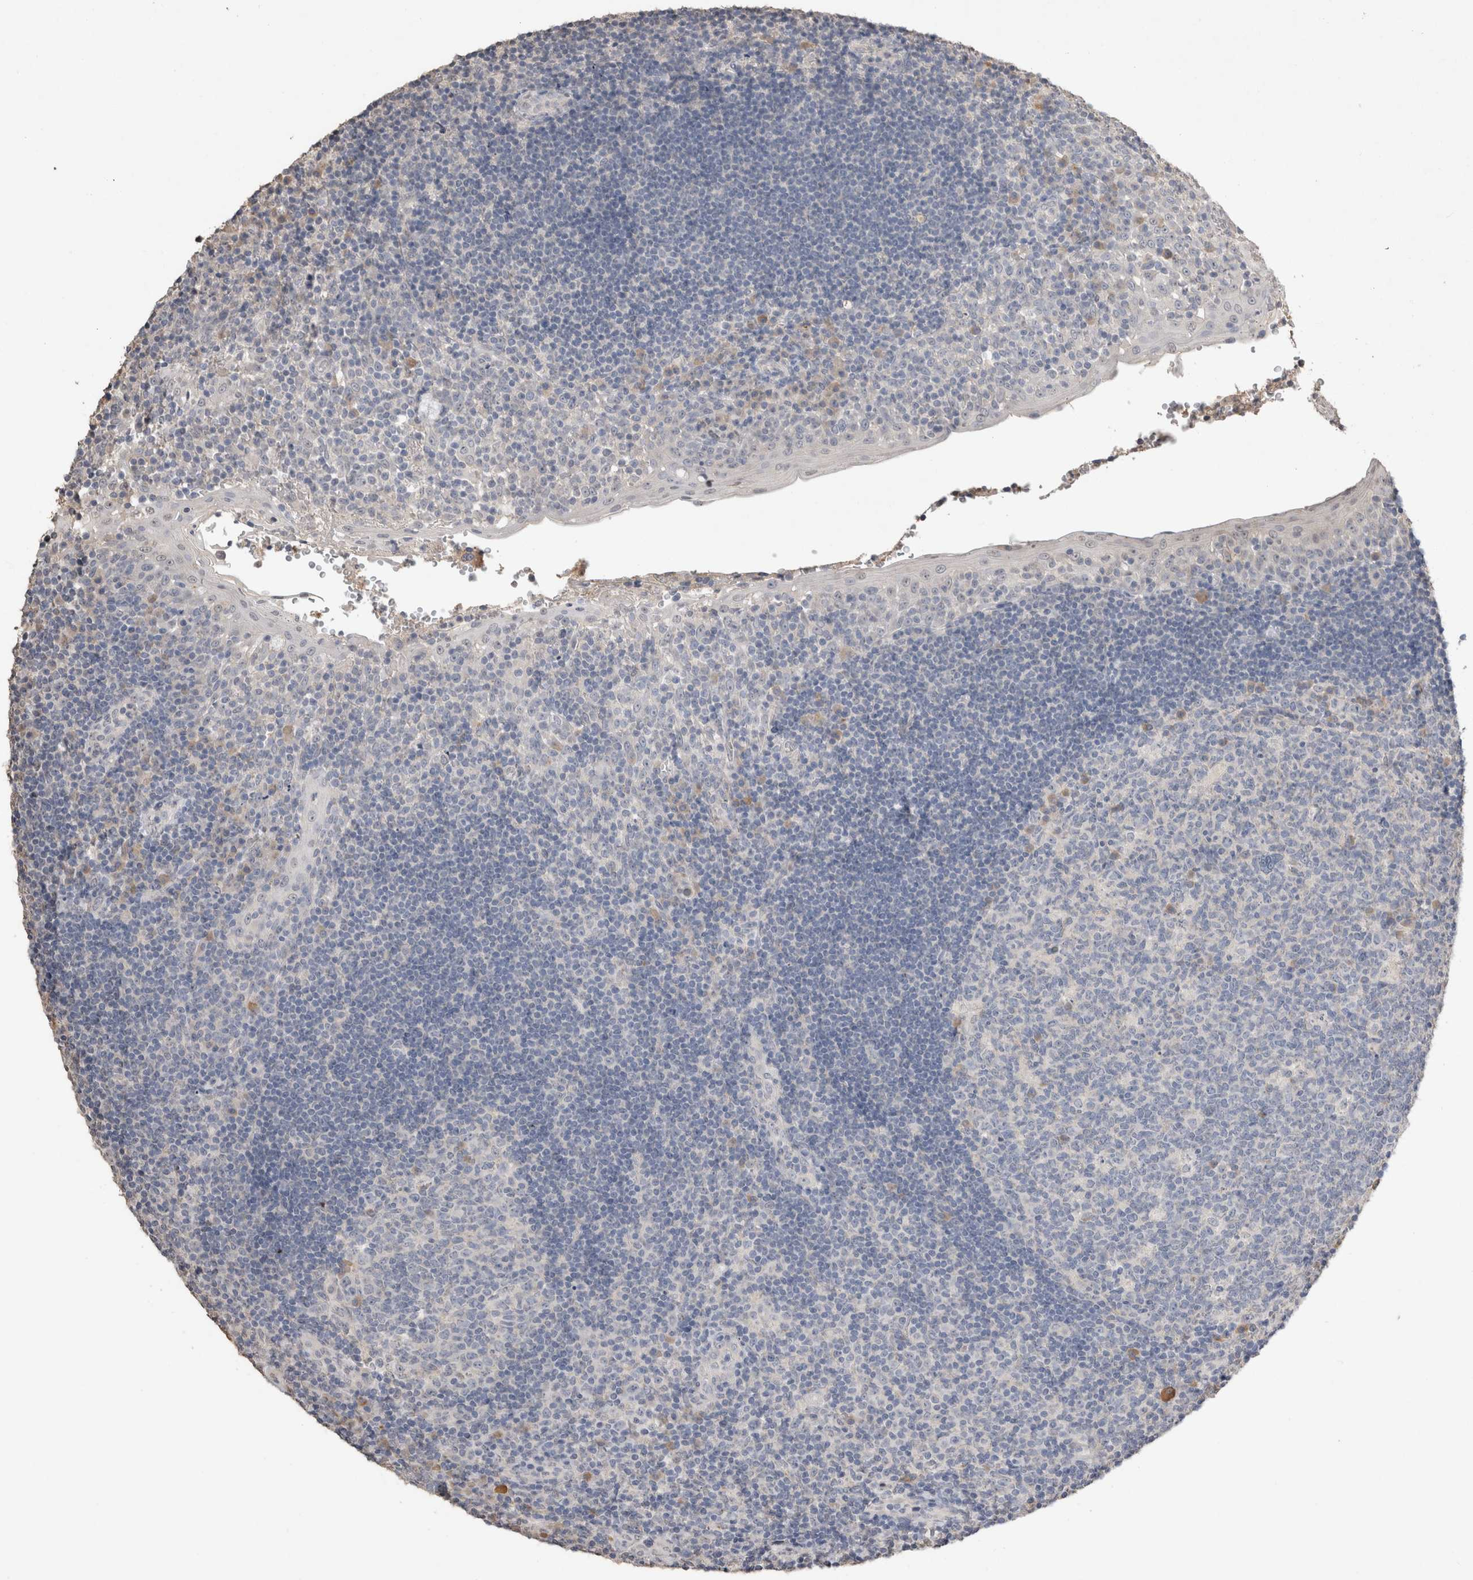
{"staining": {"intensity": "negative", "quantity": "none", "location": "none"}, "tissue": "tonsil", "cell_type": "Germinal center cells", "image_type": "normal", "snomed": [{"axis": "morphology", "description": "Normal tissue, NOS"}, {"axis": "topography", "description": "Tonsil"}], "caption": "This is a image of immunohistochemistry (IHC) staining of benign tonsil, which shows no positivity in germinal center cells.", "gene": "NAALADL2", "patient": {"sex": "female", "age": 40}}